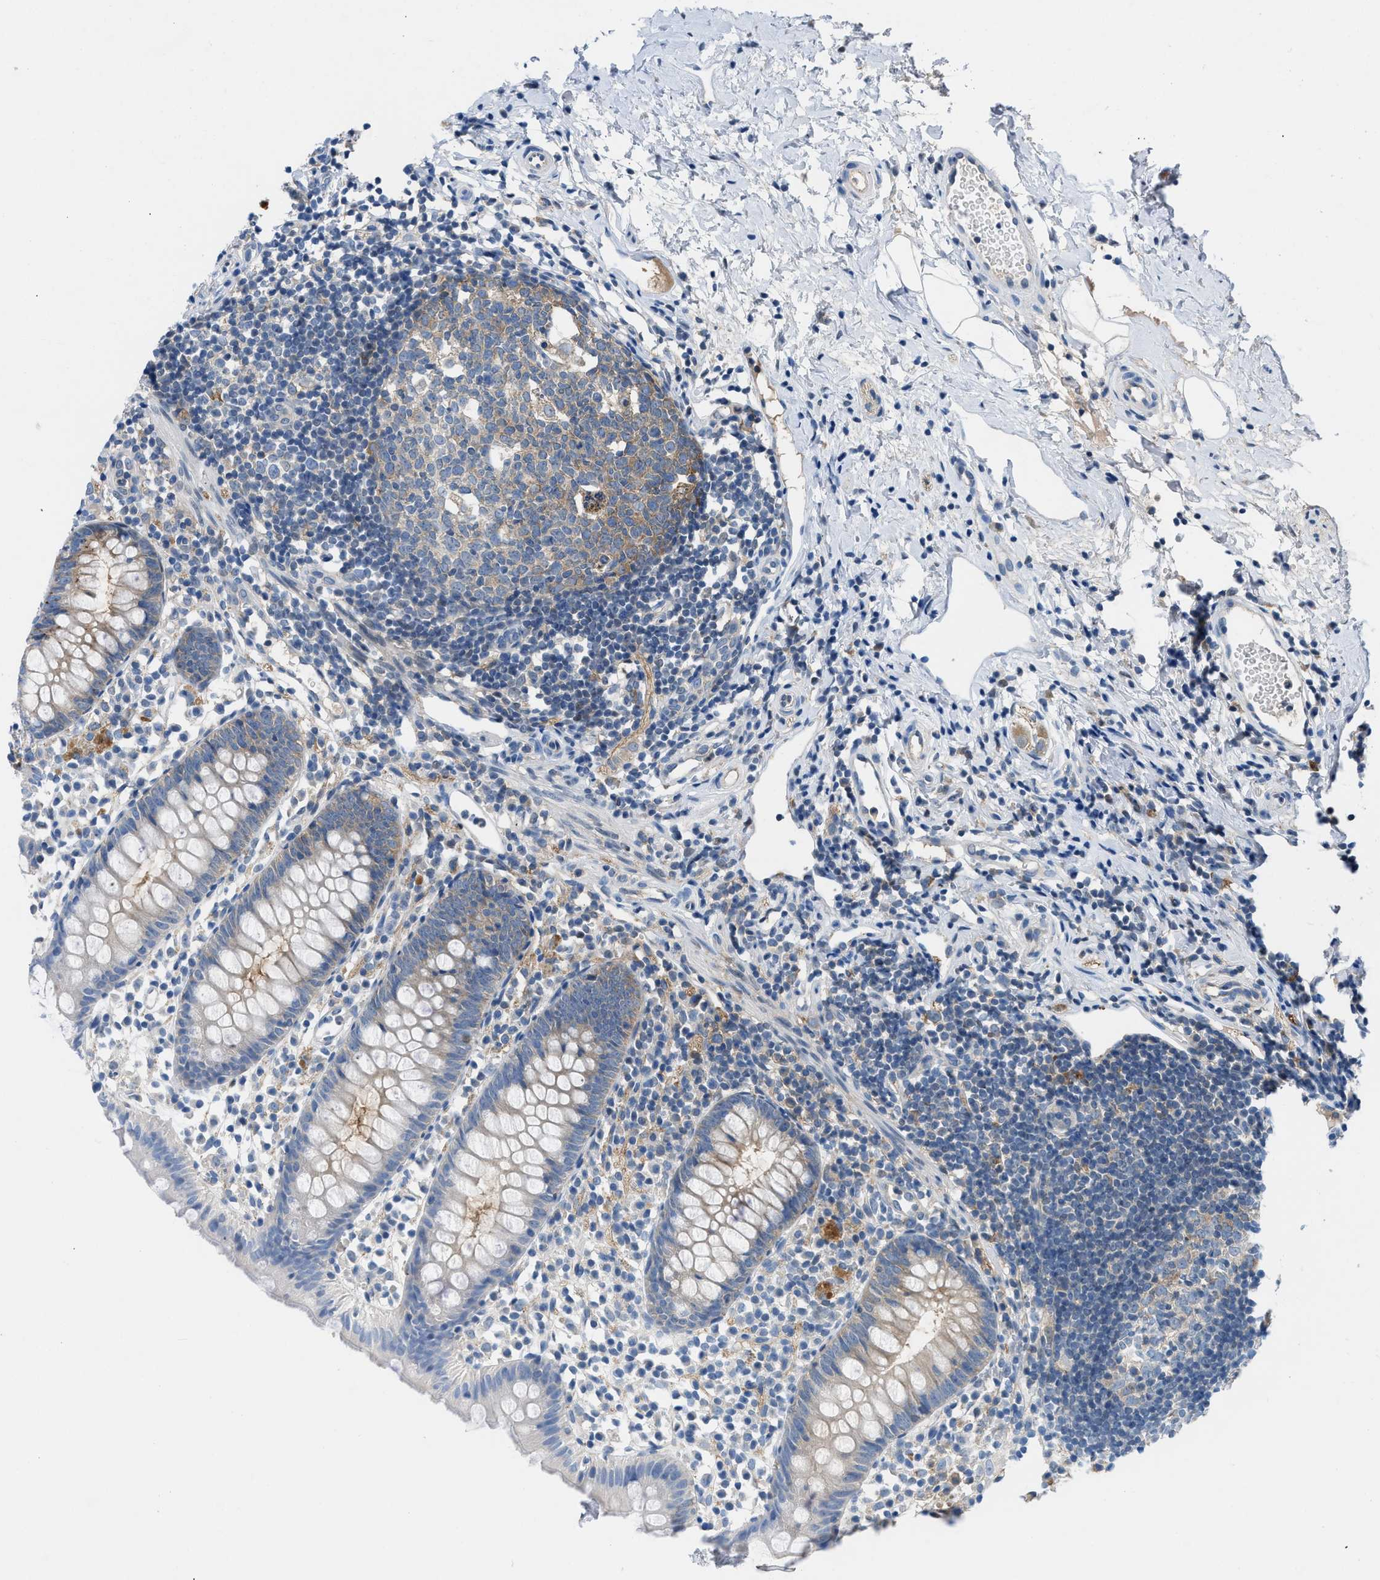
{"staining": {"intensity": "weak", "quantity": ">75%", "location": "cytoplasmic/membranous"}, "tissue": "appendix", "cell_type": "Glandular cells", "image_type": "normal", "snomed": [{"axis": "morphology", "description": "Normal tissue, NOS"}, {"axis": "topography", "description": "Appendix"}], "caption": "IHC (DAB (3,3'-diaminobenzidine)) staining of normal appendix reveals weak cytoplasmic/membranous protein positivity in approximately >75% of glandular cells.", "gene": "BNC2", "patient": {"sex": "female", "age": 20}}